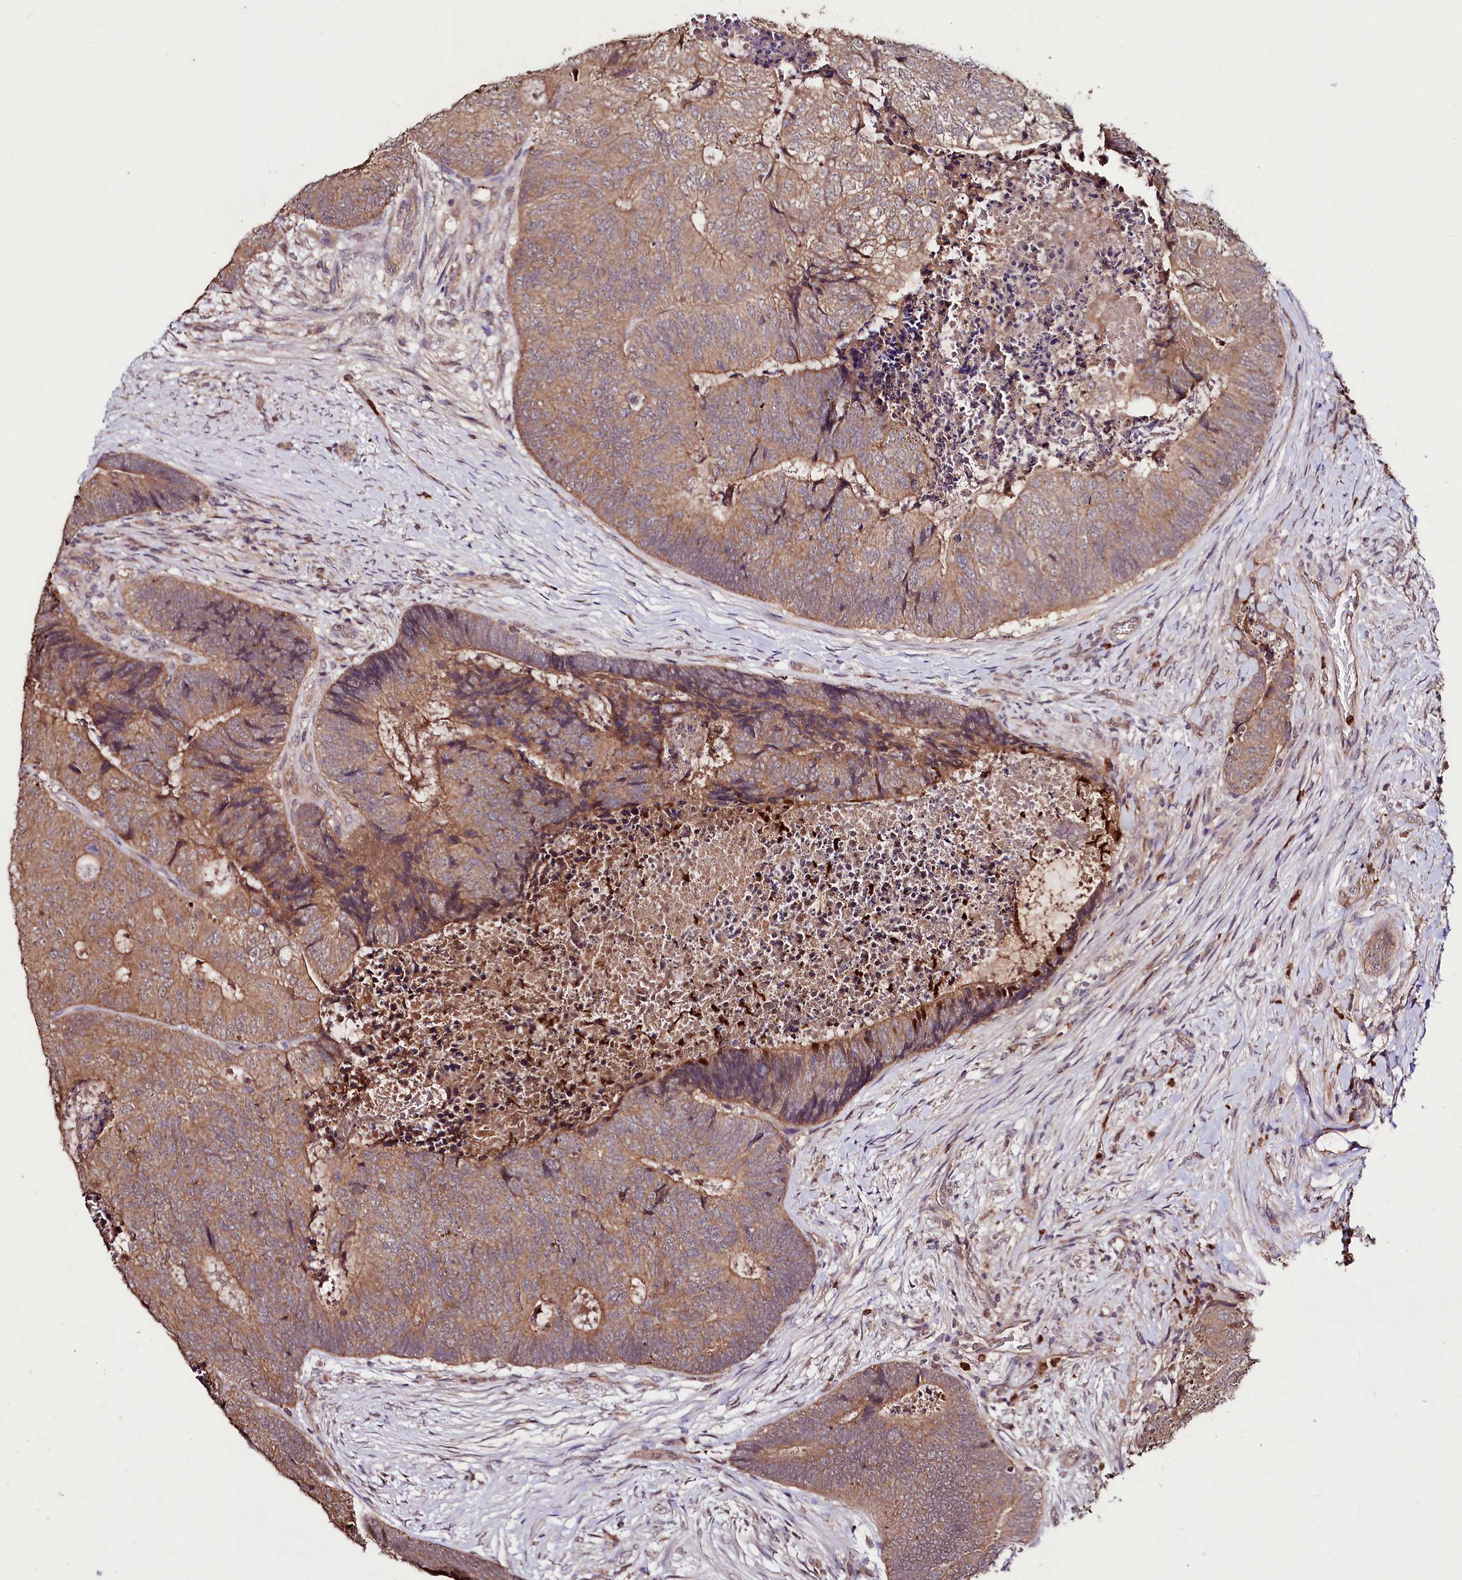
{"staining": {"intensity": "moderate", "quantity": ">75%", "location": "cytoplasmic/membranous"}, "tissue": "colorectal cancer", "cell_type": "Tumor cells", "image_type": "cancer", "snomed": [{"axis": "morphology", "description": "Adenocarcinoma, NOS"}, {"axis": "topography", "description": "Colon"}], "caption": "Protein expression analysis of human colorectal cancer reveals moderate cytoplasmic/membranous expression in approximately >75% of tumor cells.", "gene": "KLRB1", "patient": {"sex": "female", "age": 67}}